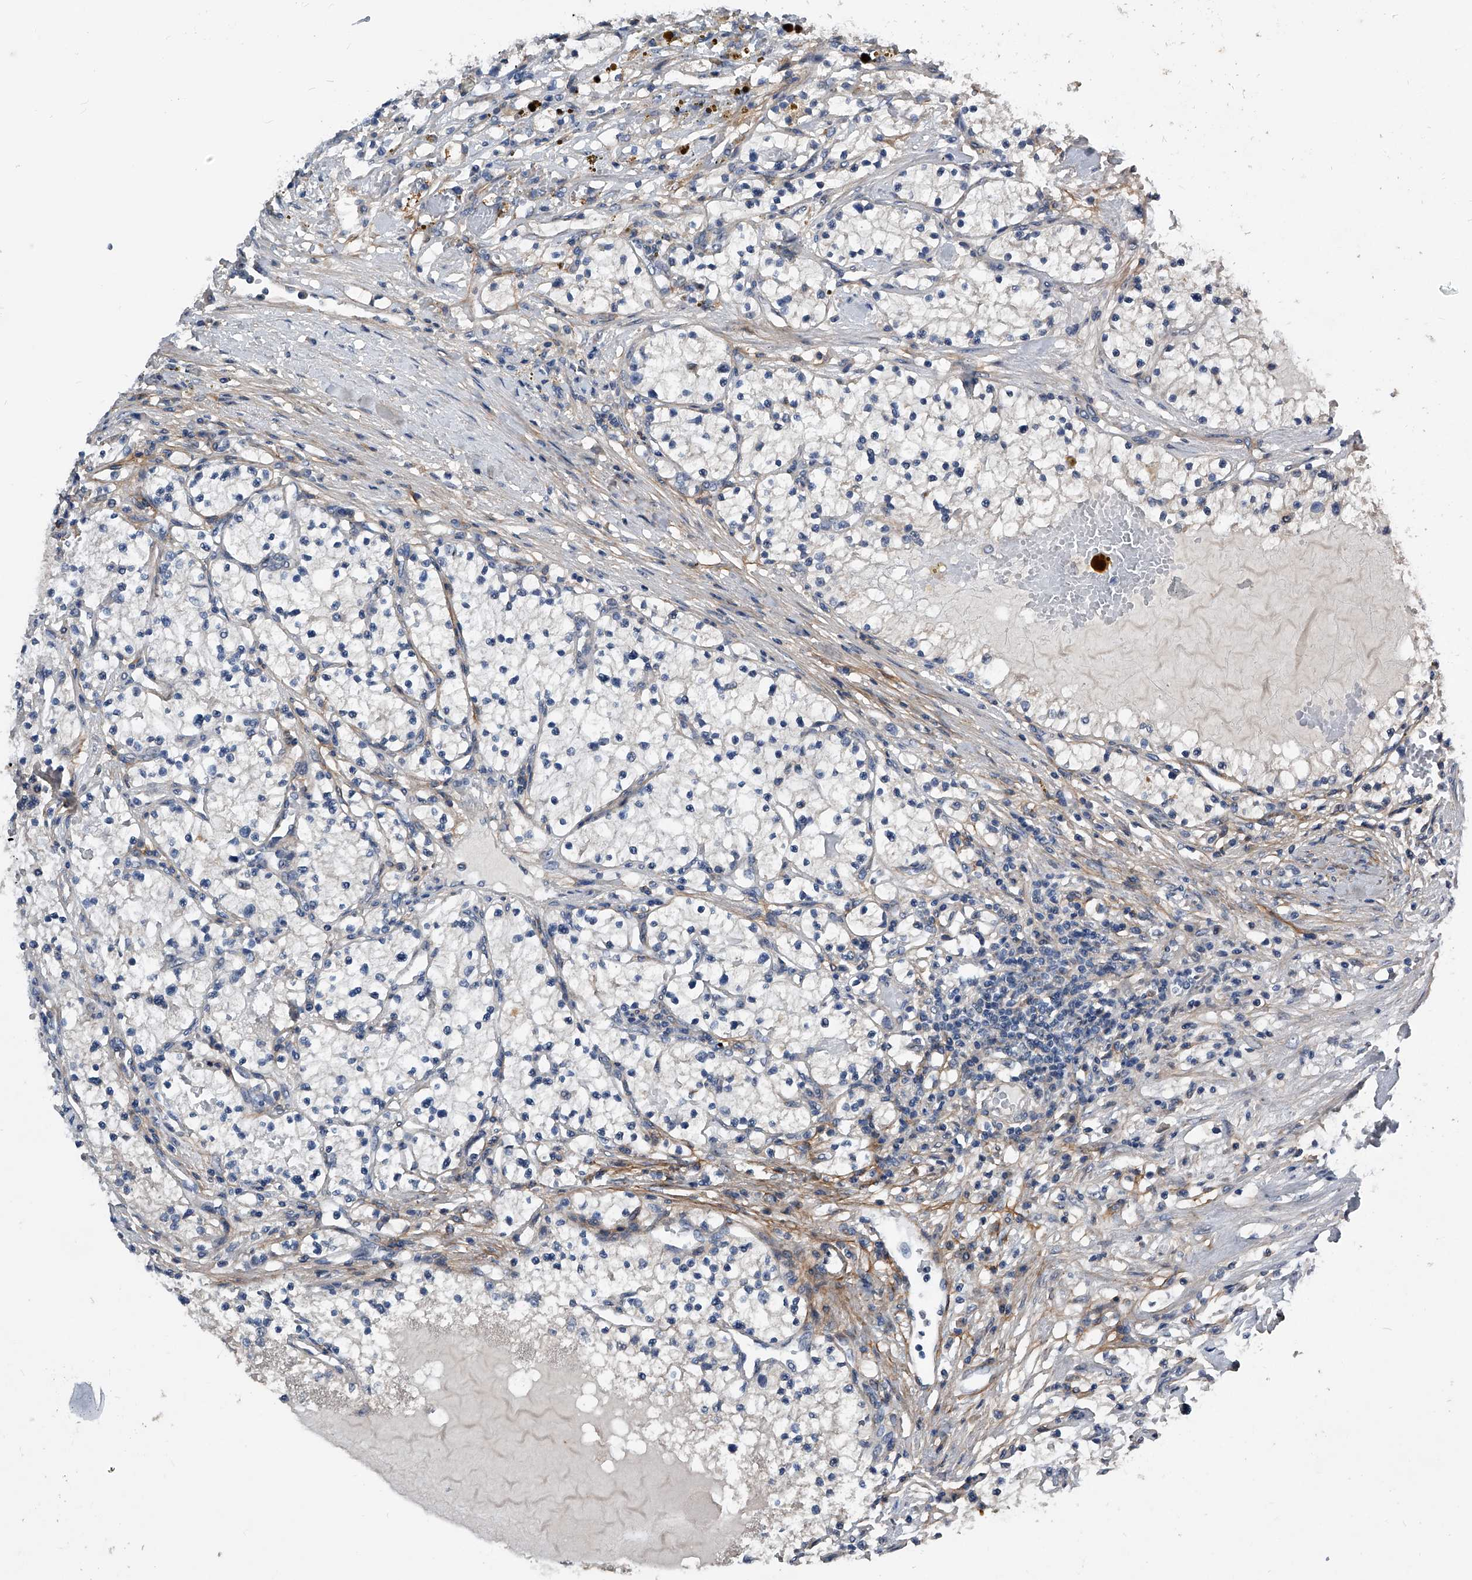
{"staining": {"intensity": "negative", "quantity": "none", "location": "none"}, "tissue": "renal cancer", "cell_type": "Tumor cells", "image_type": "cancer", "snomed": [{"axis": "morphology", "description": "Normal tissue, NOS"}, {"axis": "morphology", "description": "Adenocarcinoma, NOS"}, {"axis": "topography", "description": "Kidney"}], "caption": "The micrograph shows no significant expression in tumor cells of renal cancer (adenocarcinoma).", "gene": "PHACTR1", "patient": {"sex": "male", "age": 68}}